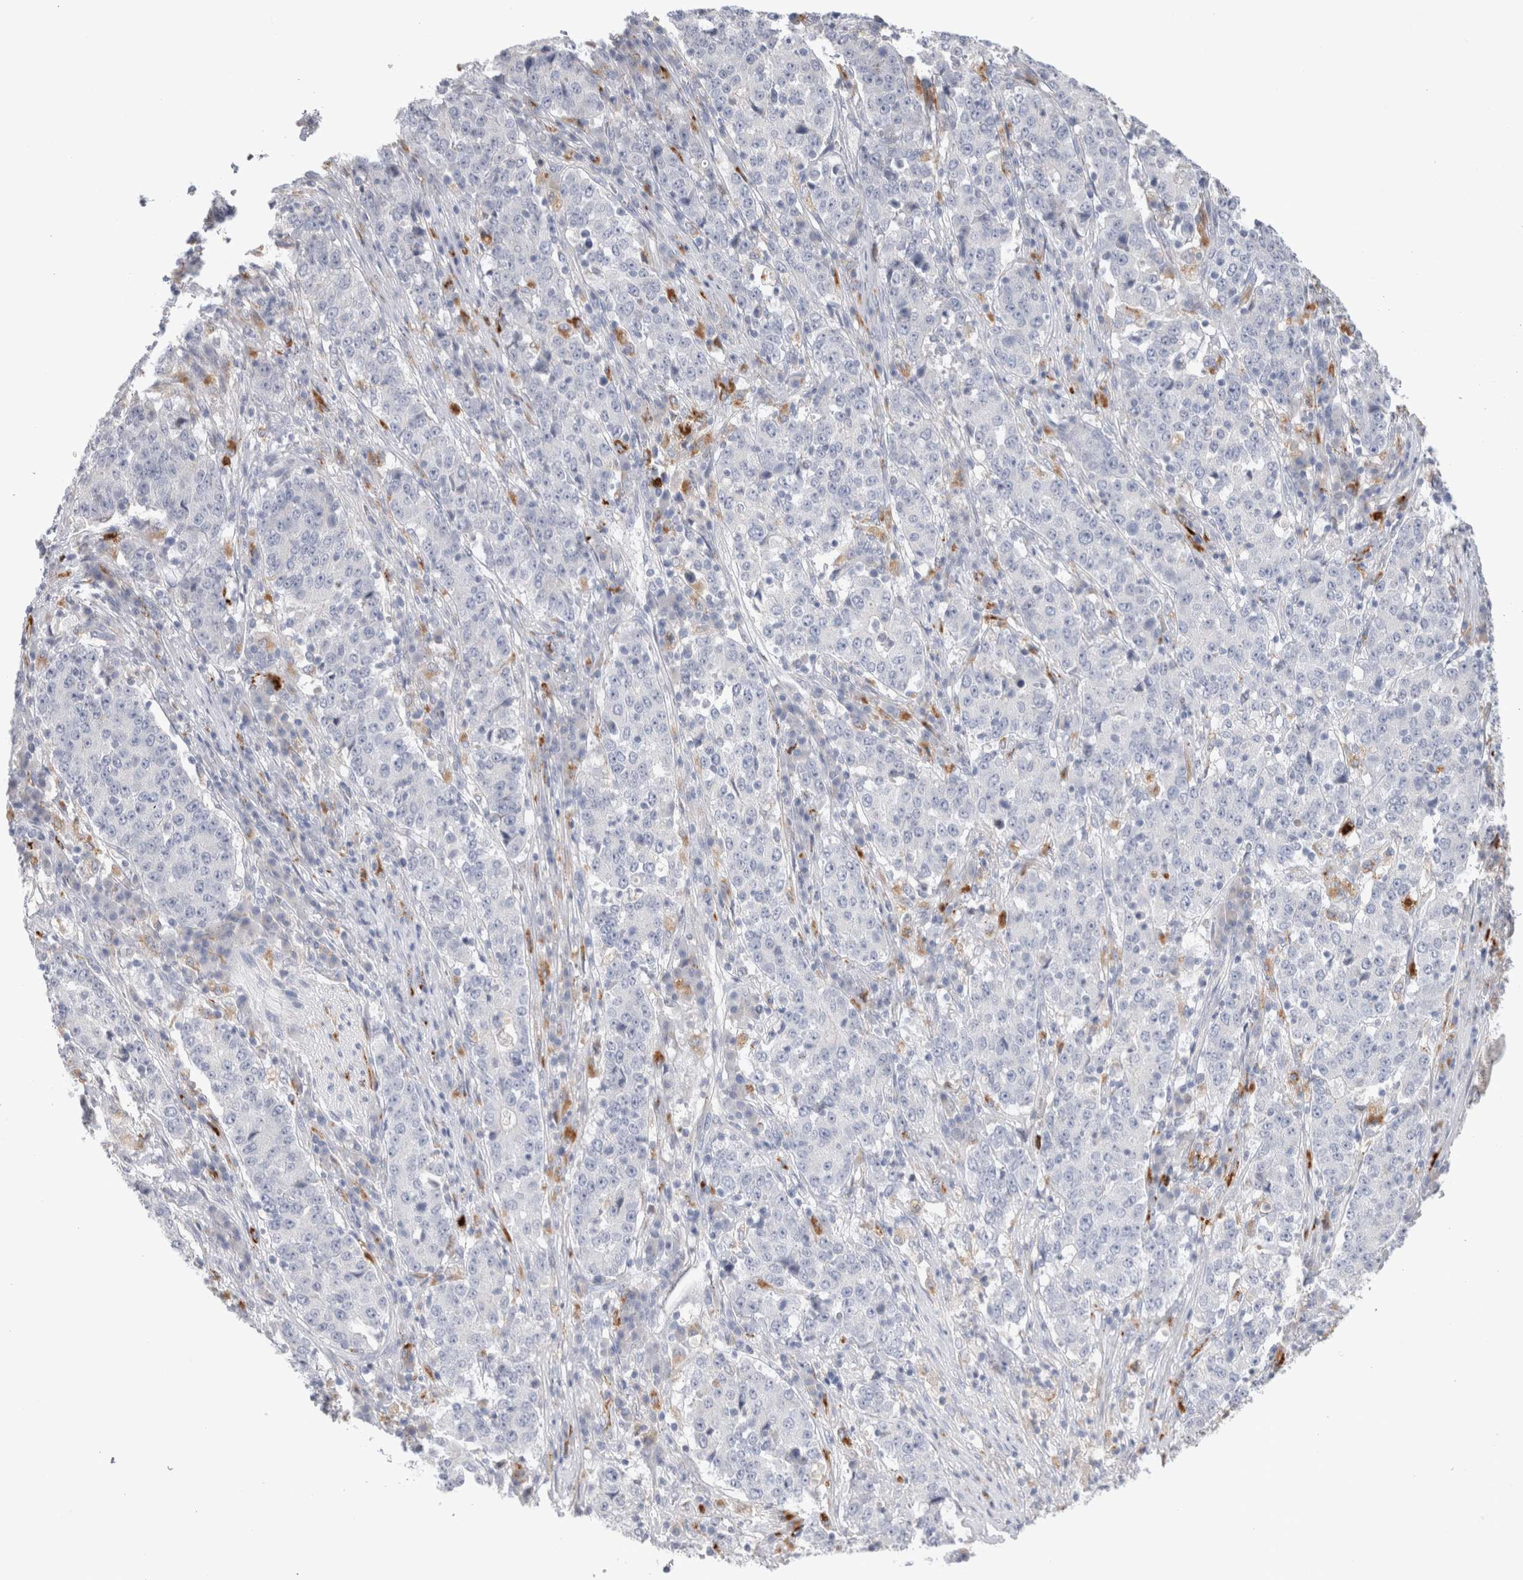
{"staining": {"intensity": "negative", "quantity": "none", "location": "none"}, "tissue": "stomach cancer", "cell_type": "Tumor cells", "image_type": "cancer", "snomed": [{"axis": "morphology", "description": "Adenocarcinoma, NOS"}, {"axis": "topography", "description": "Stomach"}], "caption": "Image shows no protein positivity in tumor cells of stomach adenocarcinoma tissue.", "gene": "HPGDS", "patient": {"sex": "male", "age": 59}}